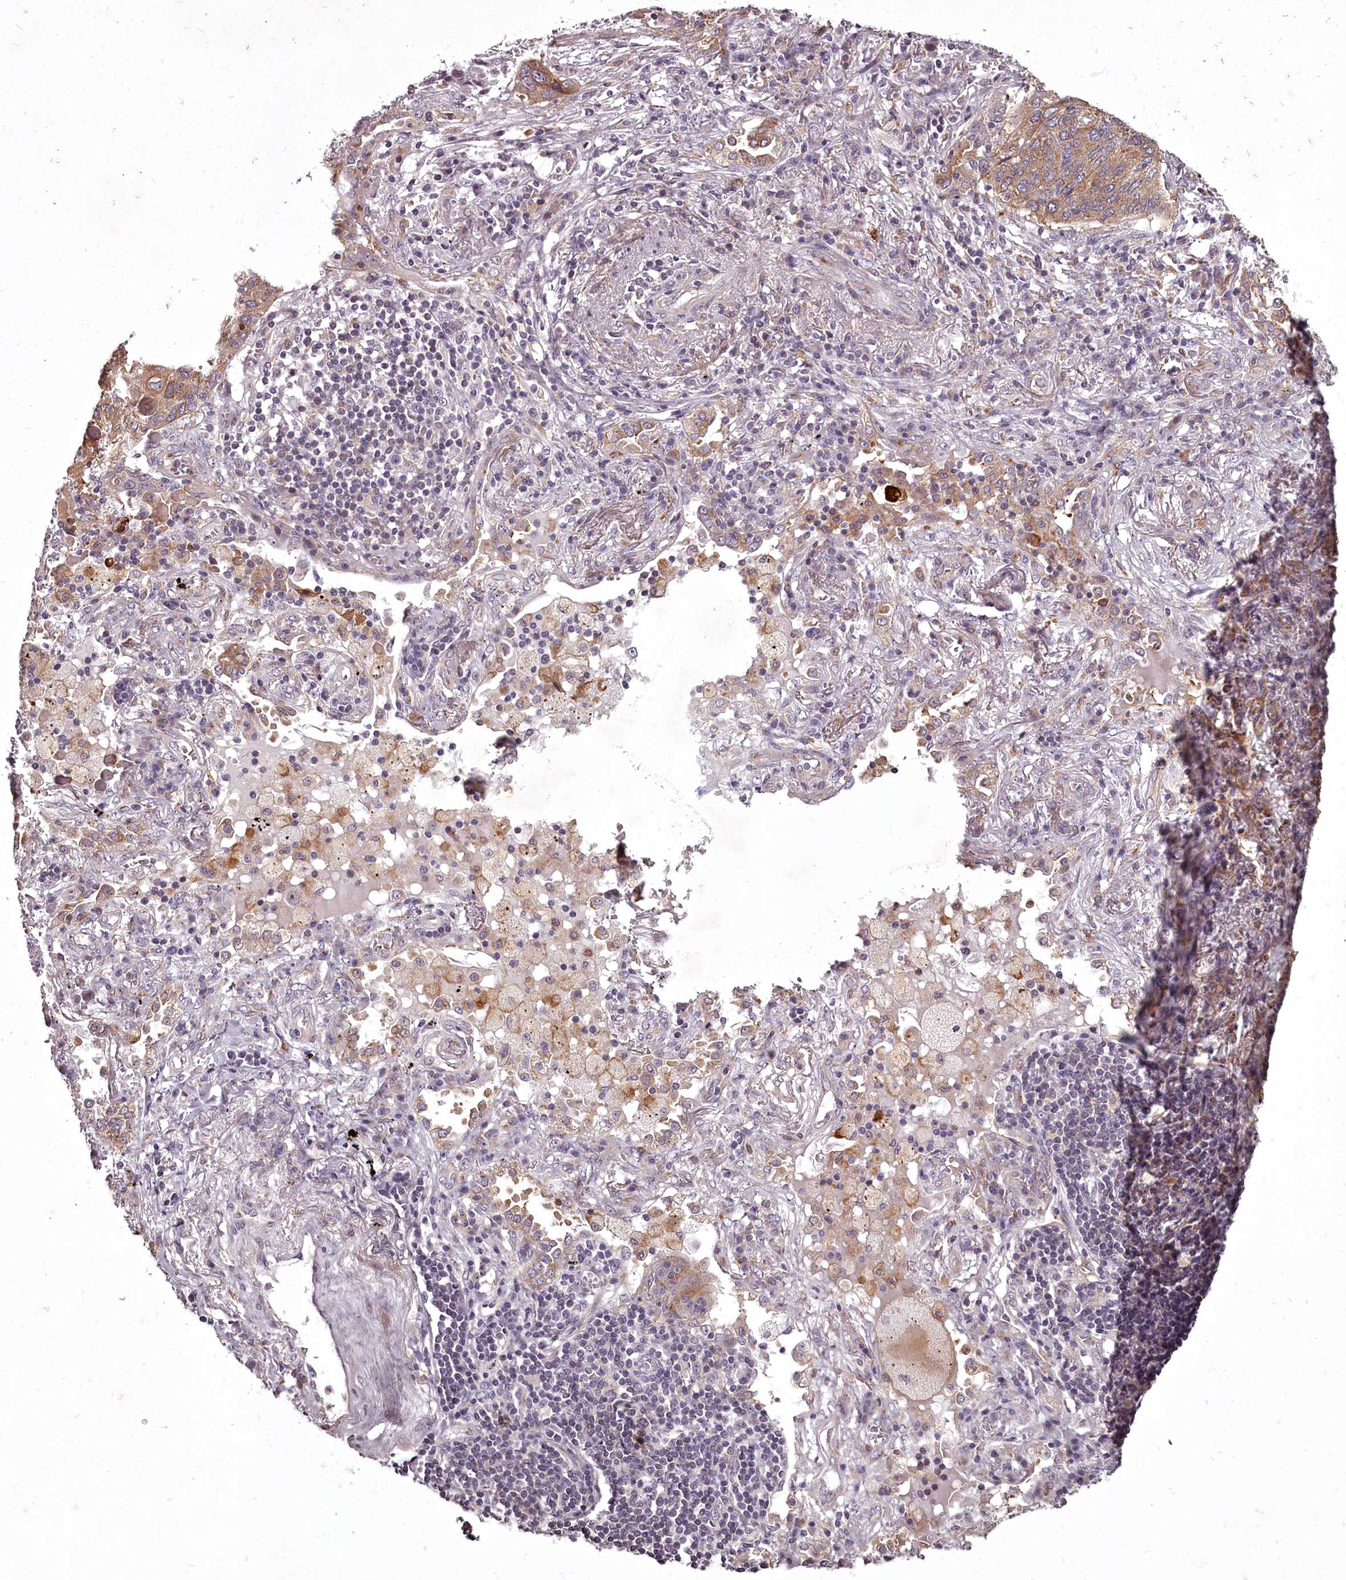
{"staining": {"intensity": "moderate", "quantity": ">75%", "location": "cytoplasmic/membranous"}, "tissue": "lung cancer", "cell_type": "Tumor cells", "image_type": "cancer", "snomed": [{"axis": "morphology", "description": "Squamous cell carcinoma, NOS"}, {"axis": "topography", "description": "Lung"}], "caption": "A photomicrograph showing moderate cytoplasmic/membranous staining in approximately >75% of tumor cells in lung squamous cell carcinoma, as visualized by brown immunohistochemical staining.", "gene": "STX6", "patient": {"sex": "female", "age": 63}}